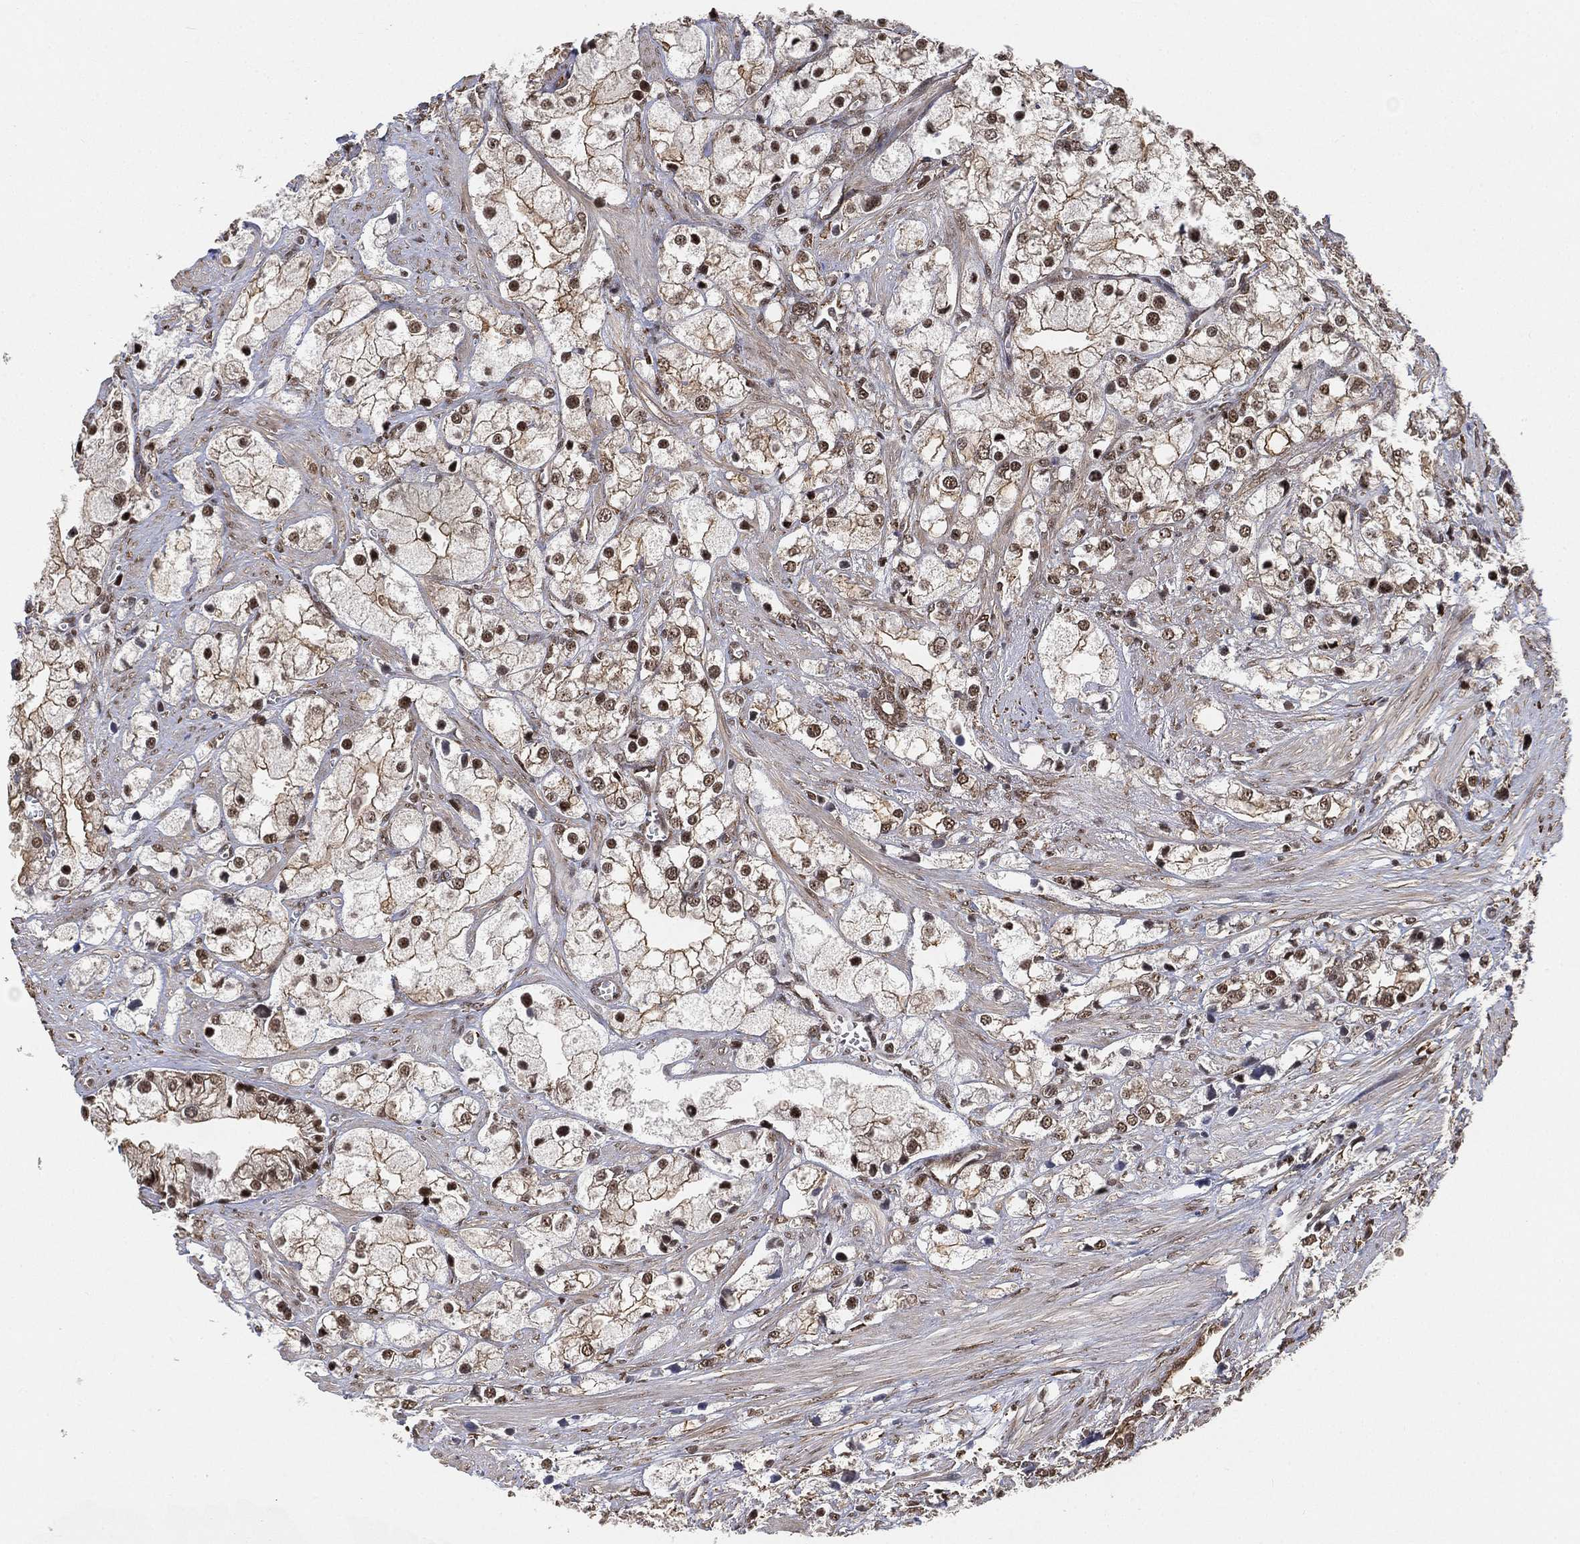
{"staining": {"intensity": "strong", "quantity": ">75%", "location": "nuclear"}, "tissue": "prostate cancer", "cell_type": "Tumor cells", "image_type": "cancer", "snomed": [{"axis": "morphology", "description": "Adenocarcinoma, NOS"}, {"axis": "topography", "description": "Prostate and seminal vesicle, NOS"}, {"axis": "topography", "description": "Prostate"}], "caption": "The photomicrograph shows immunohistochemical staining of prostate cancer (adenocarcinoma). There is strong nuclear staining is appreciated in about >75% of tumor cells. (Stains: DAB in brown, nuclei in blue, Microscopy: brightfield microscopy at high magnification).", "gene": "RSRC2", "patient": {"sex": "male", "age": 79}}